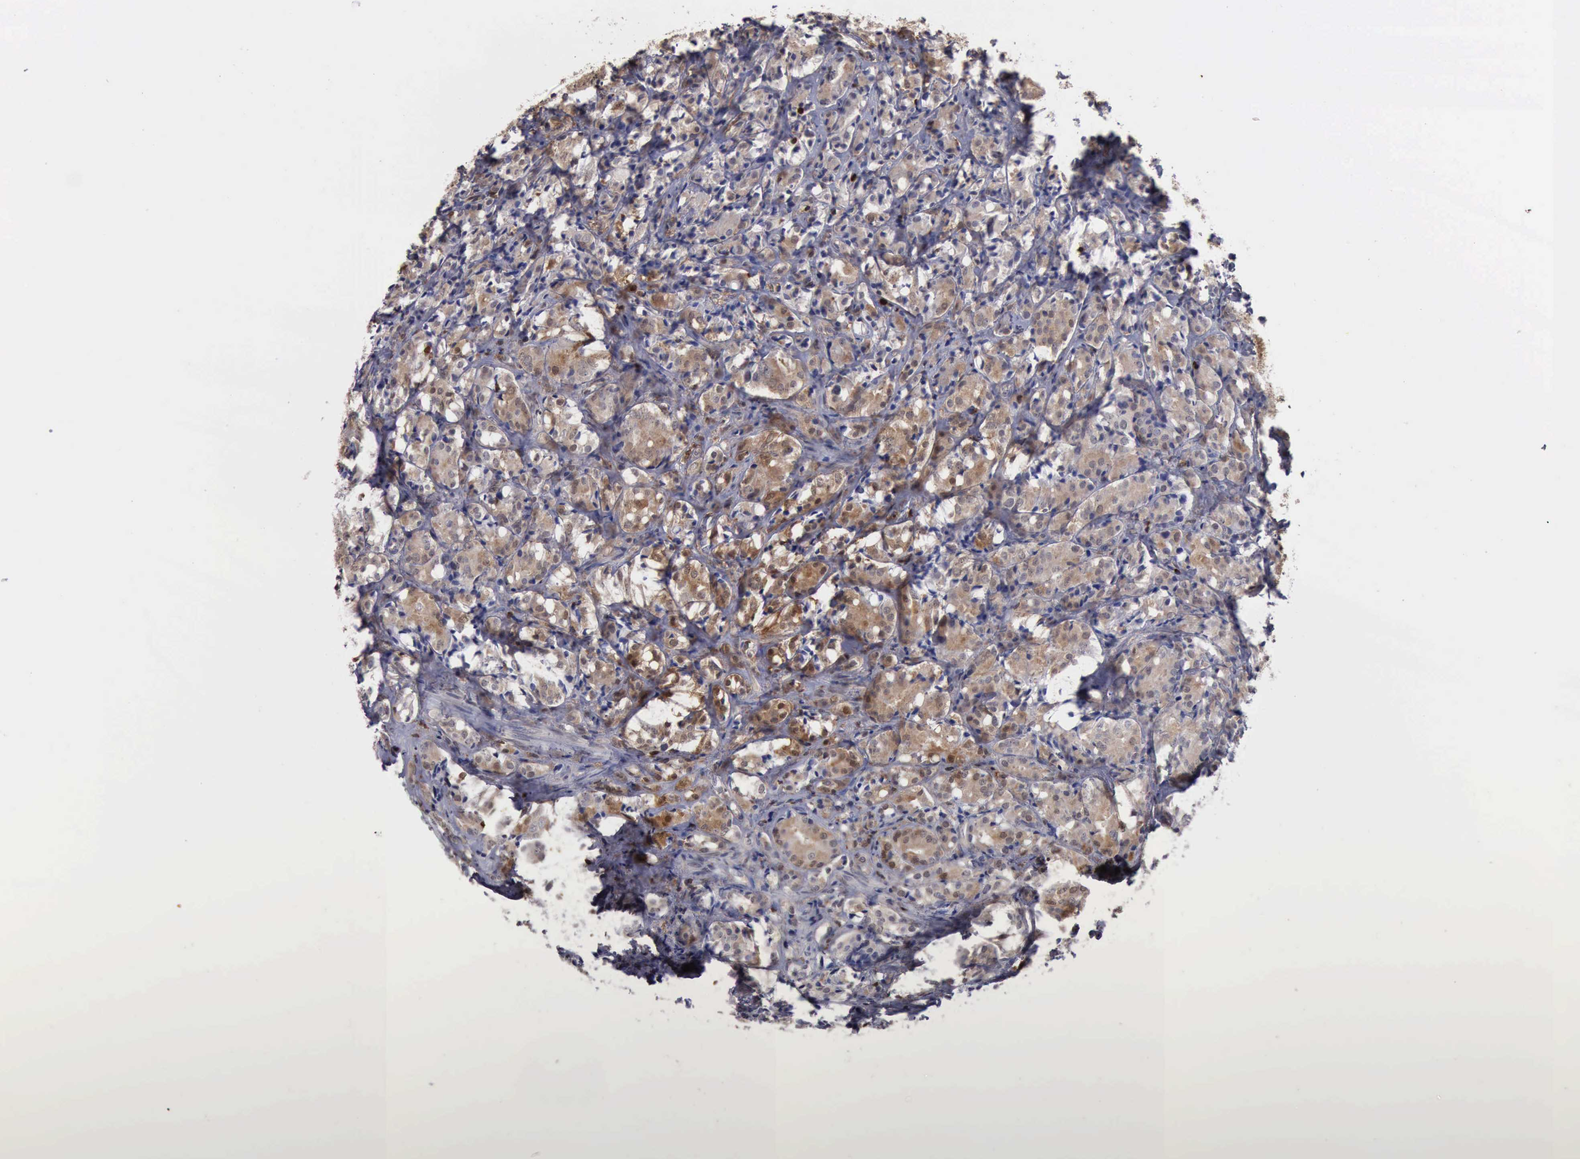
{"staining": {"intensity": "weak", "quantity": "25%-75%", "location": "cytoplasmic/membranous,nuclear"}, "tissue": "prostate cancer", "cell_type": "Tumor cells", "image_type": "cancer", "snomed": [{"axis": "morphology", "description": "Adenocarcinoma, High grade"}, {"axis": "topography", "description": "Prostate"}], "caption": "Immunohistochemistry (IHC) micrograph of neoplastic tissue: prostate cancer (adenocarcinoma (high-grade)) stained using immunohistochemistry shows low levels of weak protein expression localized specifically in the cytoplasmic/membranous and nuclear of tumor cells, appearing as a cytoplasmic/membranous and nuclear brown color.", "gene": "STAT1", "patient": {"sex": "male", "age": 68}}